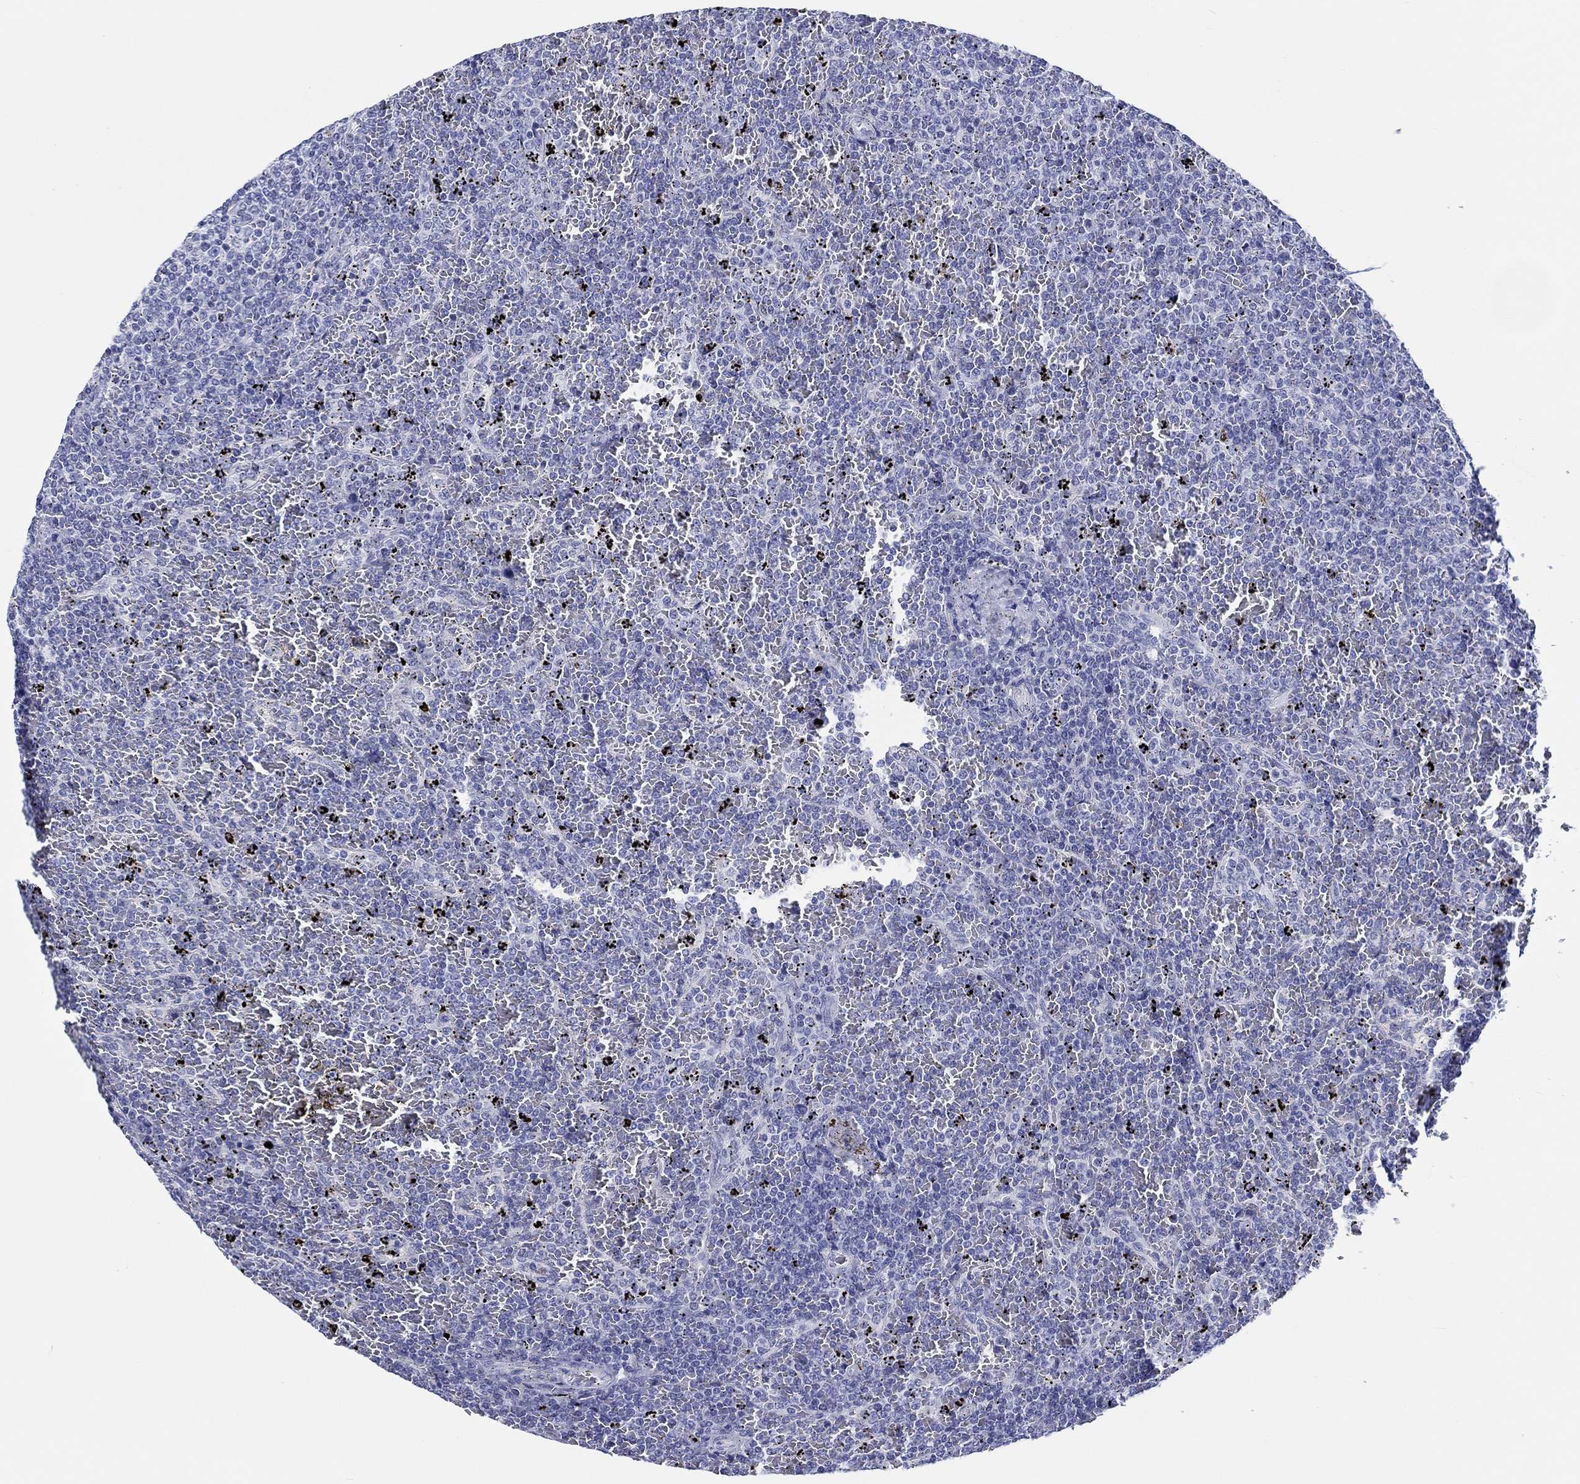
{"staining": {"intensity": "negative", "quantity": "none", "location": "none"}, "tissue": "lymphoma", "cell_type": "Tumor cells", "image_type": "cancer", "snomed": [{"axis": "morphology", "description": "Malignant lymphoma, non-Hodgkin's type, Low grade"}, {"axis": "topography", "description": "Spleen"}], "caption": "This is a image of immunohistochemistry staining of lymphoma, which shows no expression in tumor cells. (IHC, brightfield microscopy, high magnification).", "gene": "H1-1", "patient": {"sex": "female", "age": 77}}